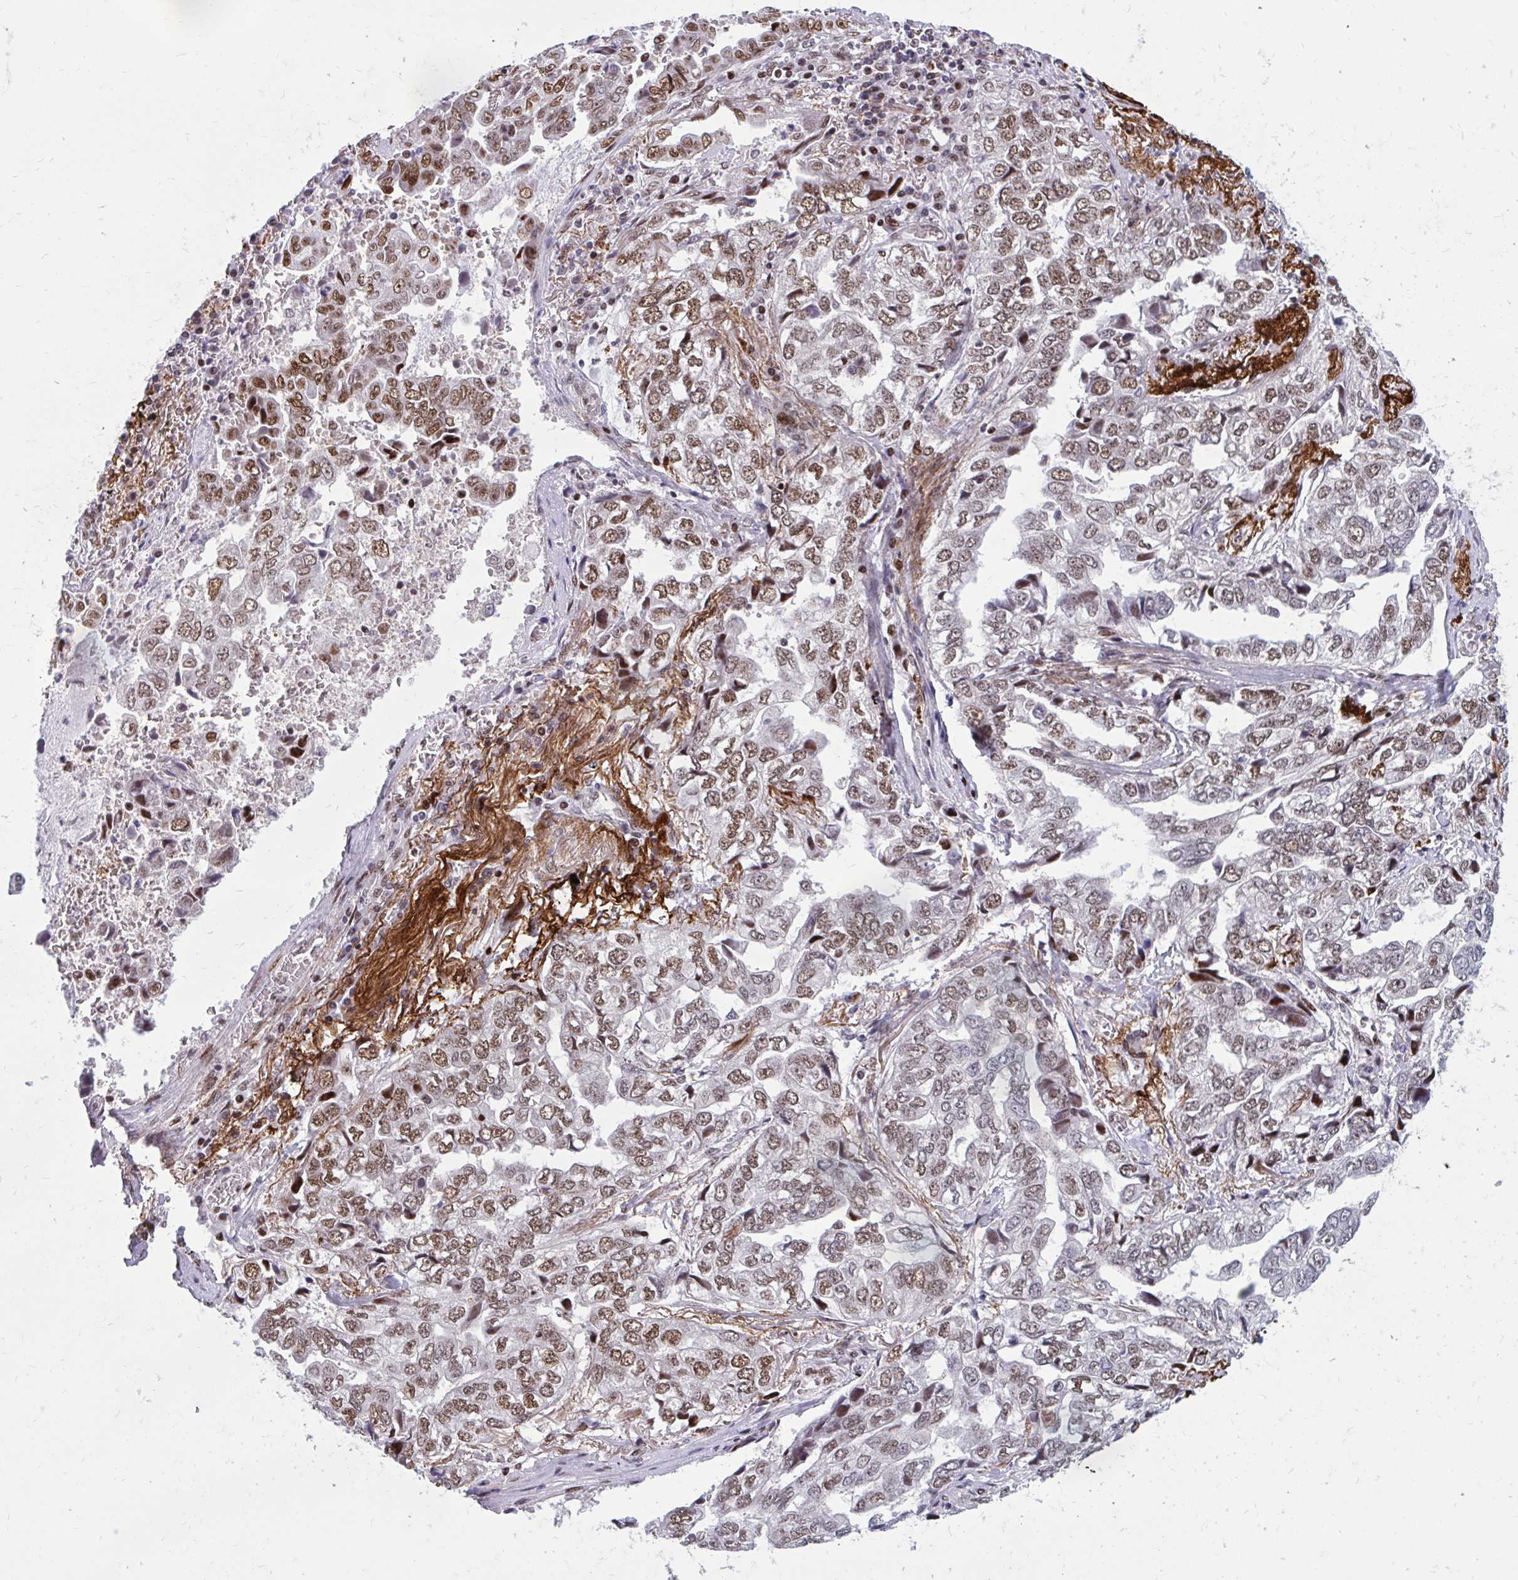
{"staining": {"intensity": "moderate", "quantity": ">75%", "location": "nuclear"}, "tissue": "lung cancer", "cell_type": "Tumor cells", "image_type": "cancer", "snomed": [{"axis": "morphology", "description": "Adenocarcinoma, NOS"}, {"axis": "topography", "description": "Lung"}], "caption": "An immunohistochemistry image of neoplastic tissue is shown. Protein staining in brown highlights moderate nuclear positivity in lung adenocarcinoma within tumor cells. (Brightfield microscopy of DAB IHC at high magnification).", "gene": "PSME4", "patient": {"sex": "female", "age": 52}}